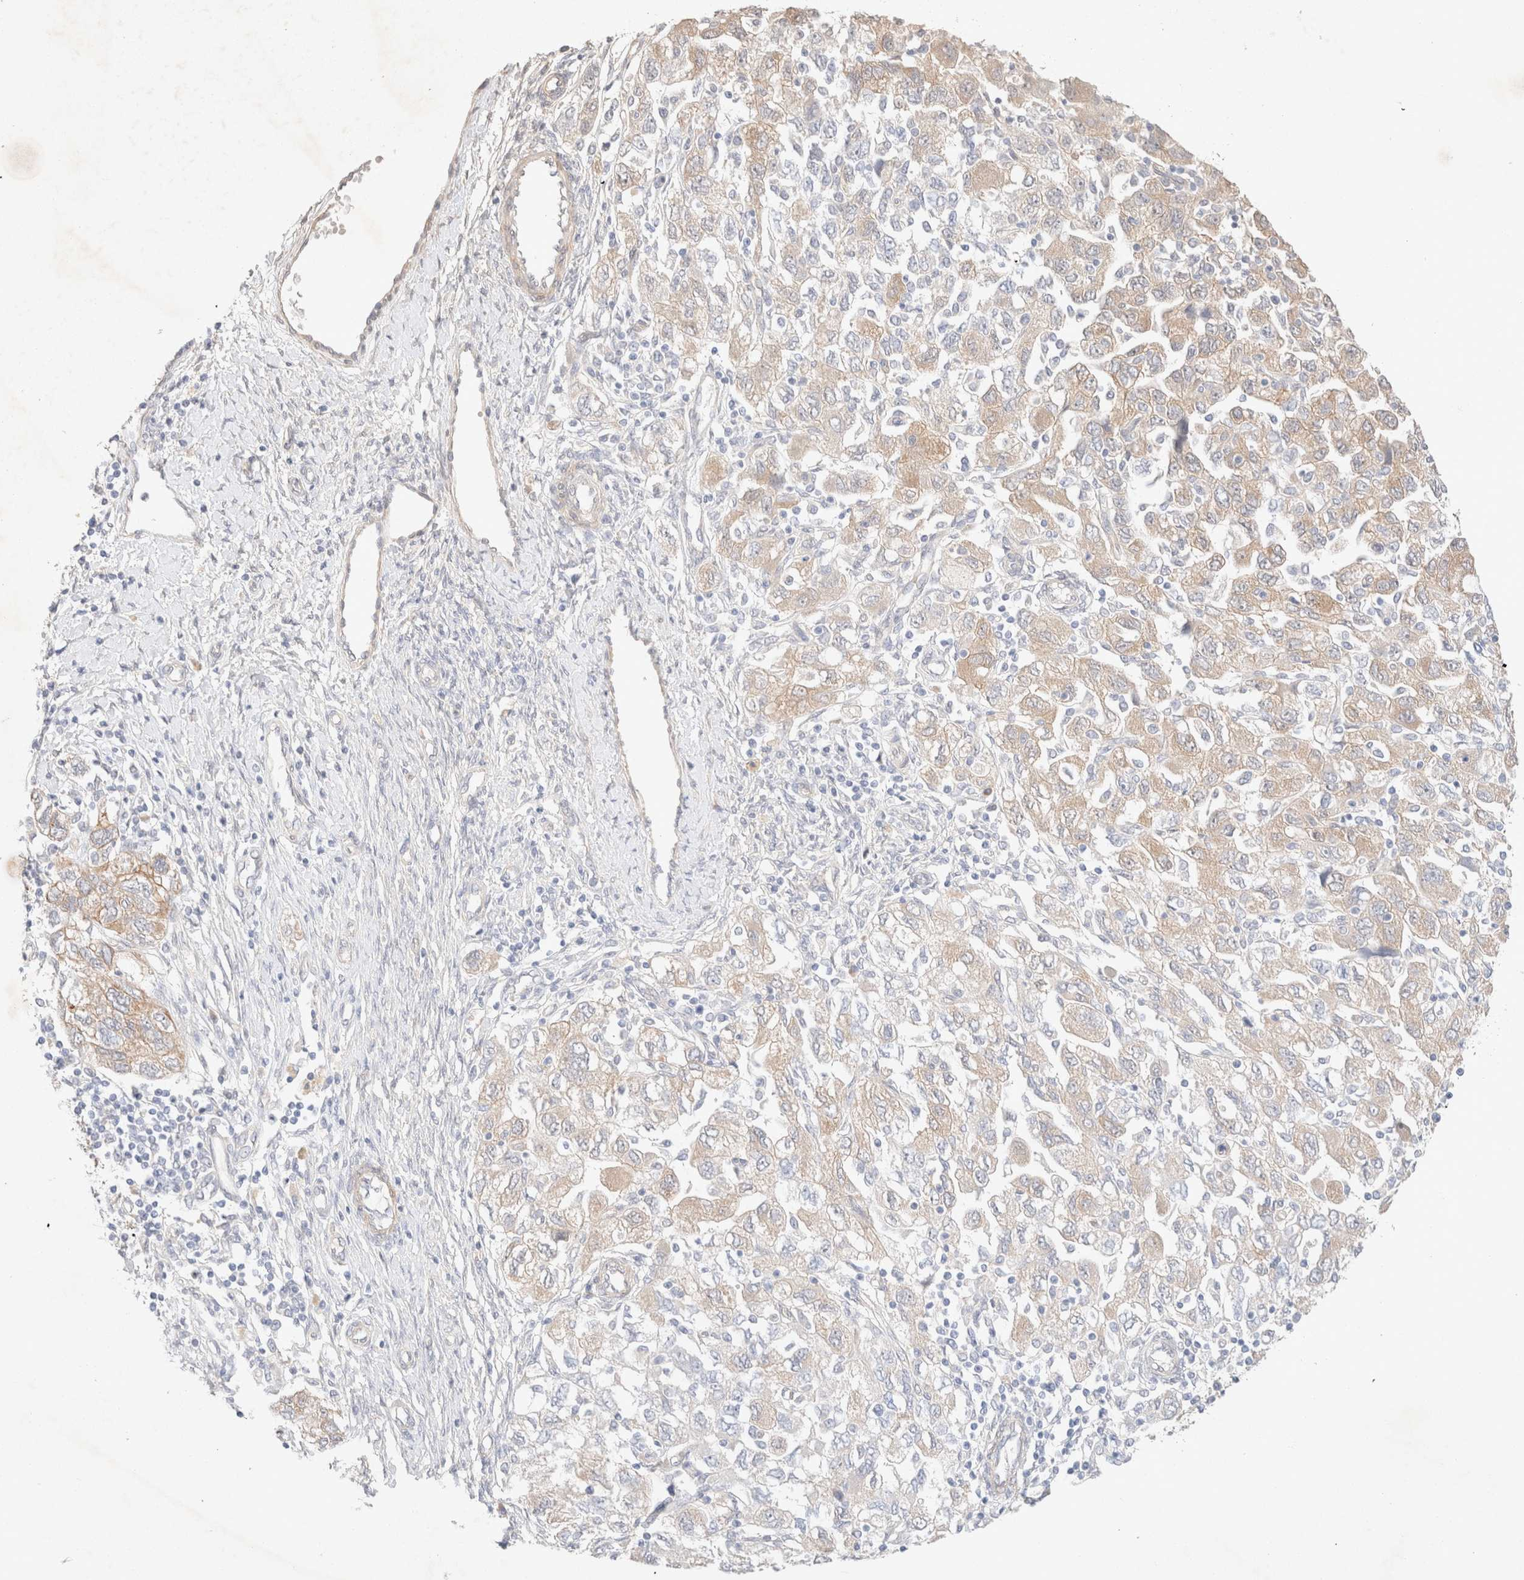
{"staining": {"intensity": "weak", "quantity": ">75%", "location": "cytoplasmic/membranous"}, "tissue": "ovarian cancer", "cell_type": "Tumor cells", "image_type": "cancer", "snomed": [{"axis": "morphology", "description": "Carcinoma, NOS"}, {"axis": "morphology", "description": "Cystadenocarcinoma, serous, NOS"}, {"axis": "topography", "description": "Ovary"}], "caption": "This micrograph shows carcinoma (ovarian) stained with immunohistochemistry (IHC) to label a protein in brown. The cytoplasmic/membranous of tumor cells show weak positivity for the protein. Nuclei are counter-stained blue.", "gene": "CSNK1E", "patient": {"sex": "female", "age": 69}}